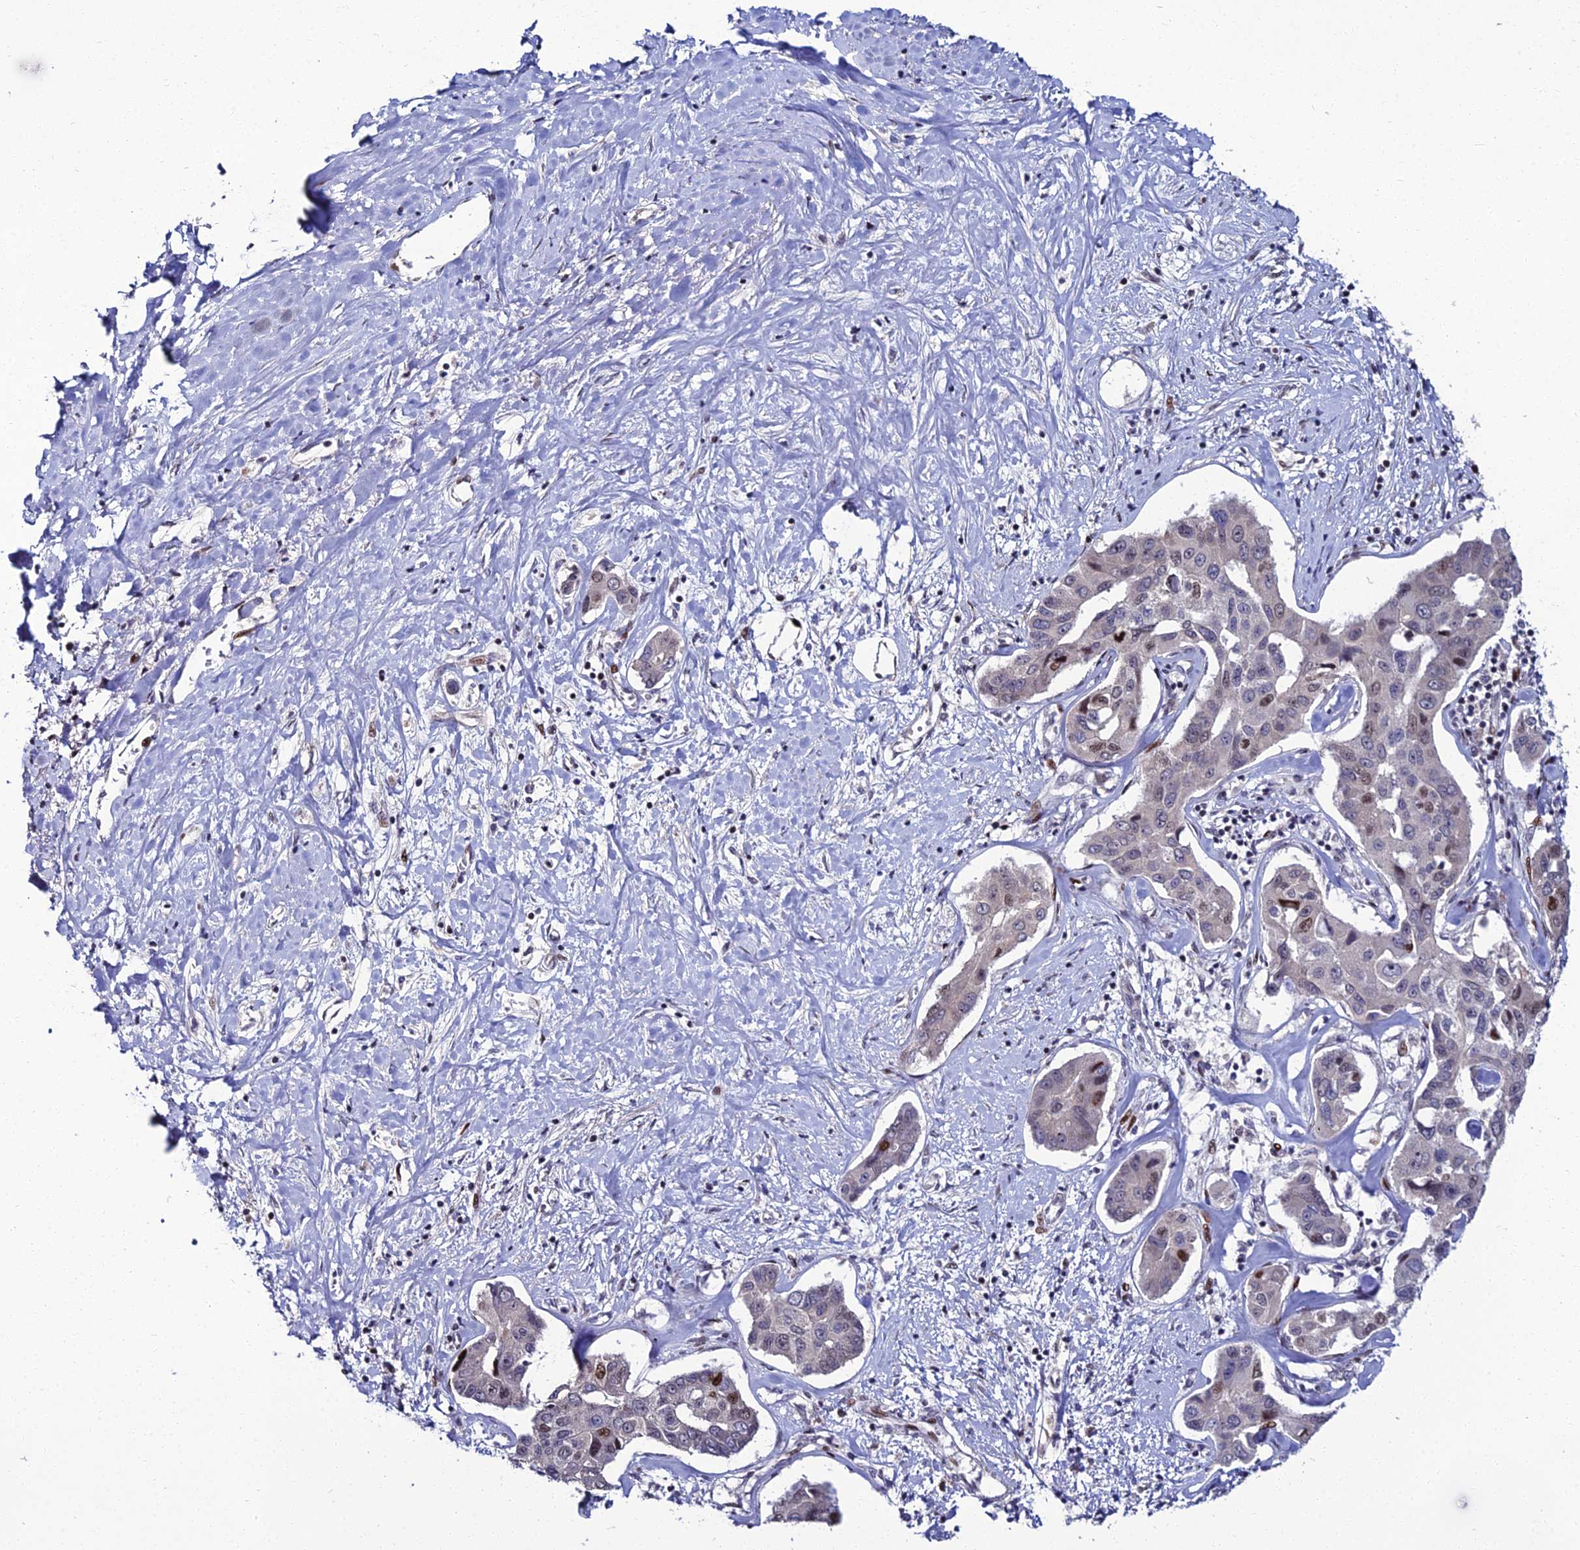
{"staining": {"intensity": "moderate", "quantity": "<25%", "location": "nuclear"}, "tissue": "liver cancer", "cell_type": "Tumor cells", "image_type": "cancer", "snomed": [{"axis": "morphology", "description": "Cholangiocarcinoma"}, {"axis": "topography", "description": "Liver"}], "caption": "Immunohistochemistry (IHC) (DAB) staining of liver cancer reveals moderate nuclear protein staining in about <25% of tumor cells.", "gene": "TAF9B", "patient": {"sex": "male", "age": 59}}